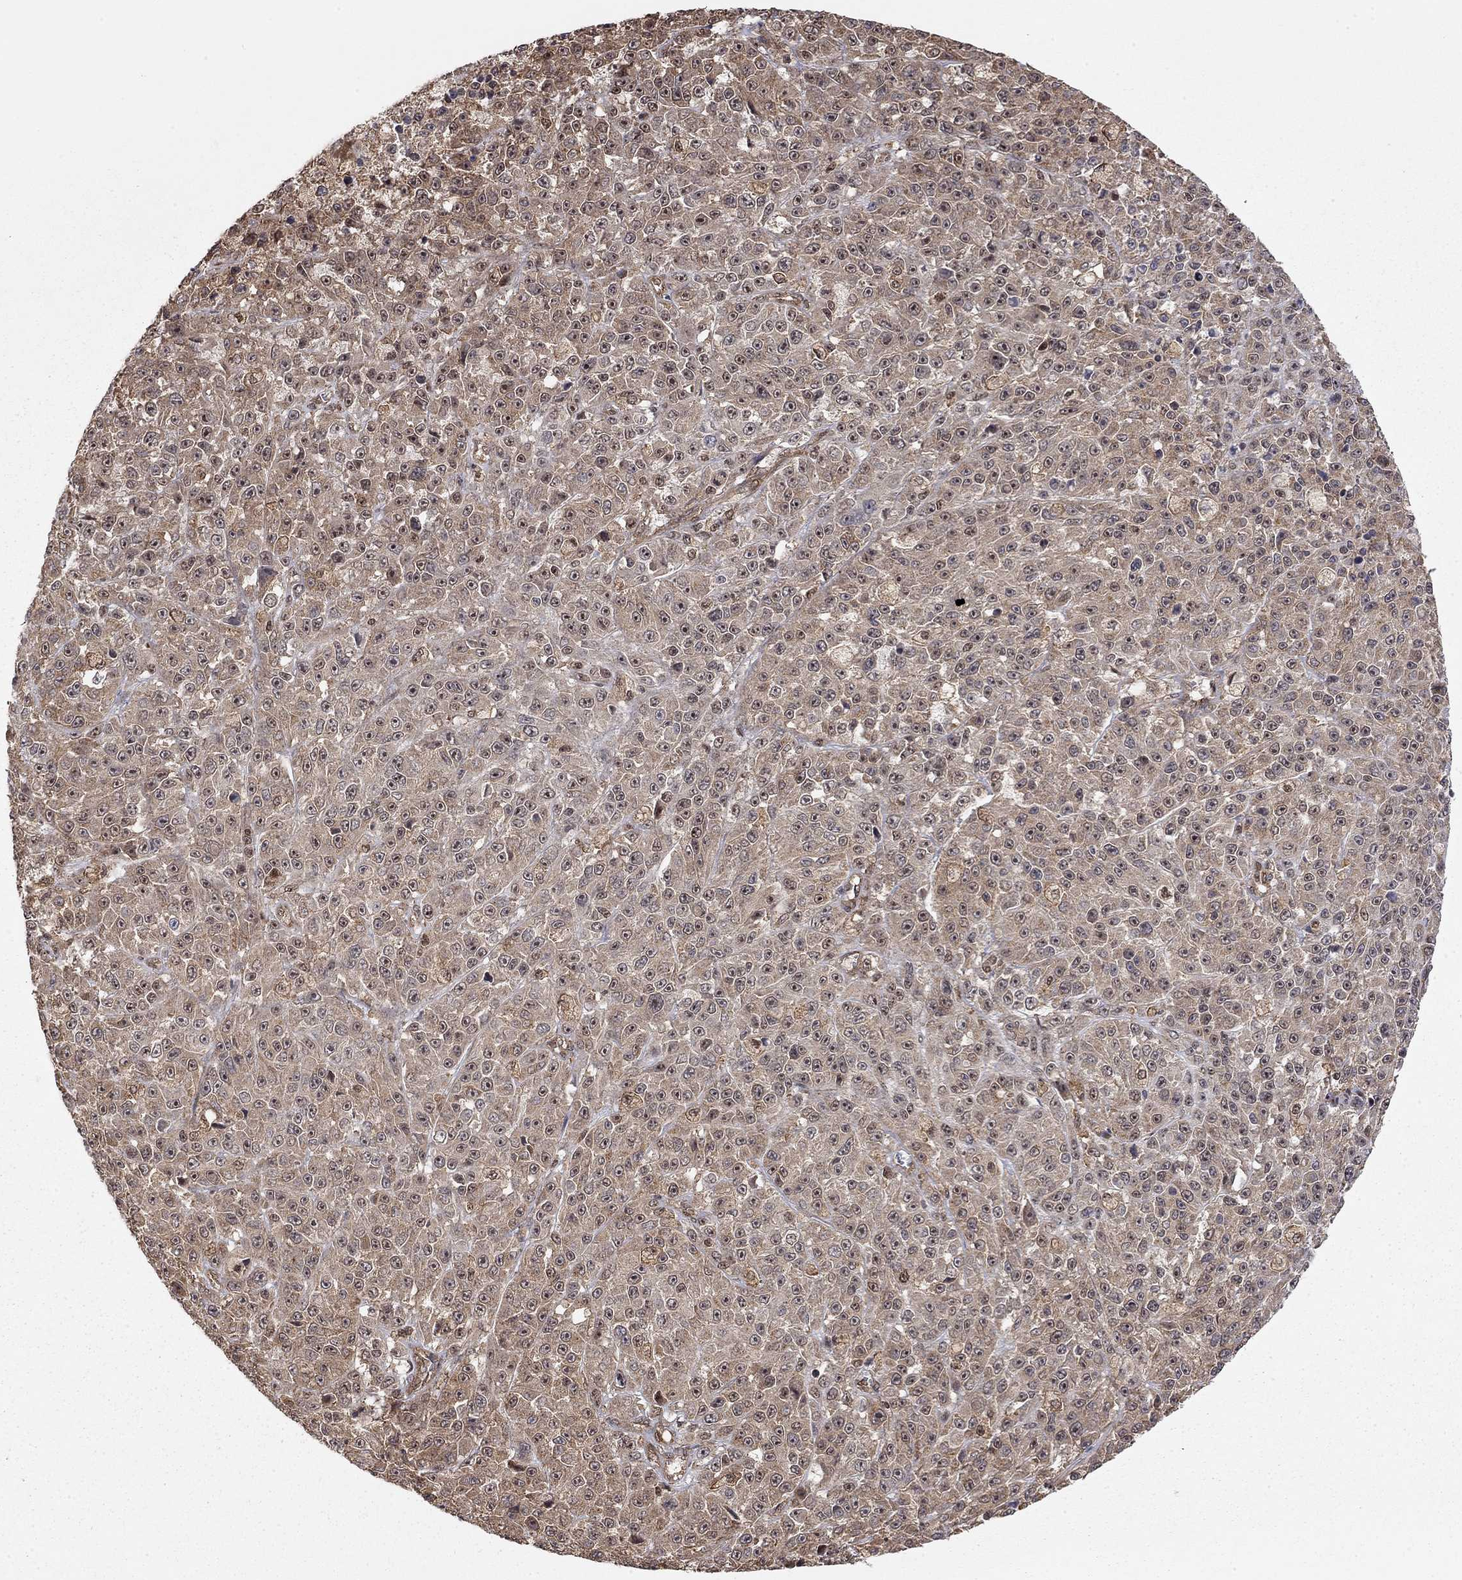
{"staining": {"intensity": "negative", "quantity": "none", "location": "none"}, "tissue": "melanoma", "cell_type": "Tumor cells", "image_type": "cancer", "snomed": [{"axis": "morphology", "description": "Malignant melanoma, NOS"}, {"axis": "topography", "description": "Skin"}], "caption": "DAB (3,3'-diaminobenzidine) immunohistochemical staining of malignant melanoma shows no significant staining in tumor cells.", "gene": "TDP1", "patient": {"sex": "female", "age": 58}}